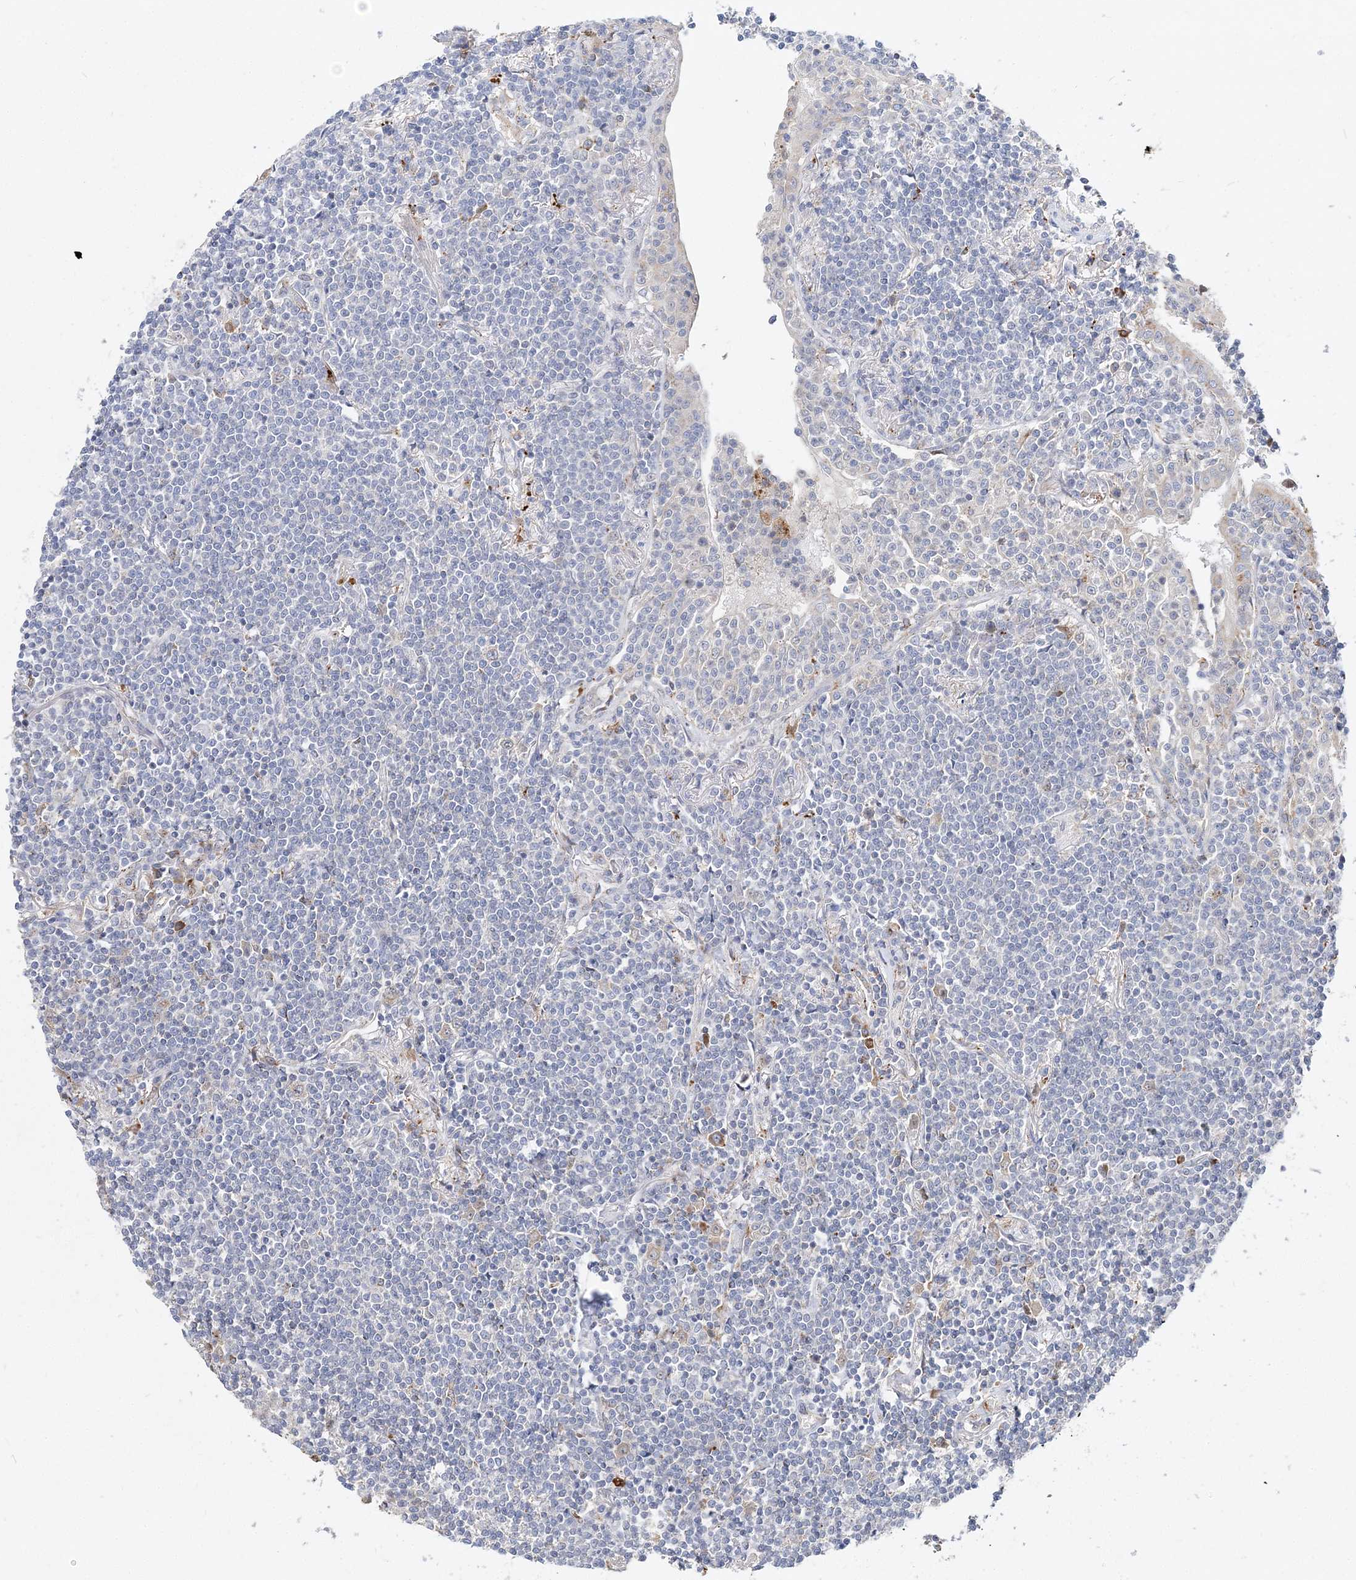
{"staining": {"intensity": "negative", "quantity": "none", "location": "none"}, "tissue": "lymphoma", "cell_type": "Tumor cells", "image_type": "cancer", "snomed": [{"axis": "morphology", "description": "Malignant lymphoma, non-Hodgkin's type, Low grade"}, {"axis": "topography", "description": "Lung"}], "caption": "The photomicrograph reveals no significant expression in tumor cells of malignant lymphoma, non-Hodgkin's type (low-grade).", "gene": "C3orf38", "patient": {"sex": "female", "age": 71}}